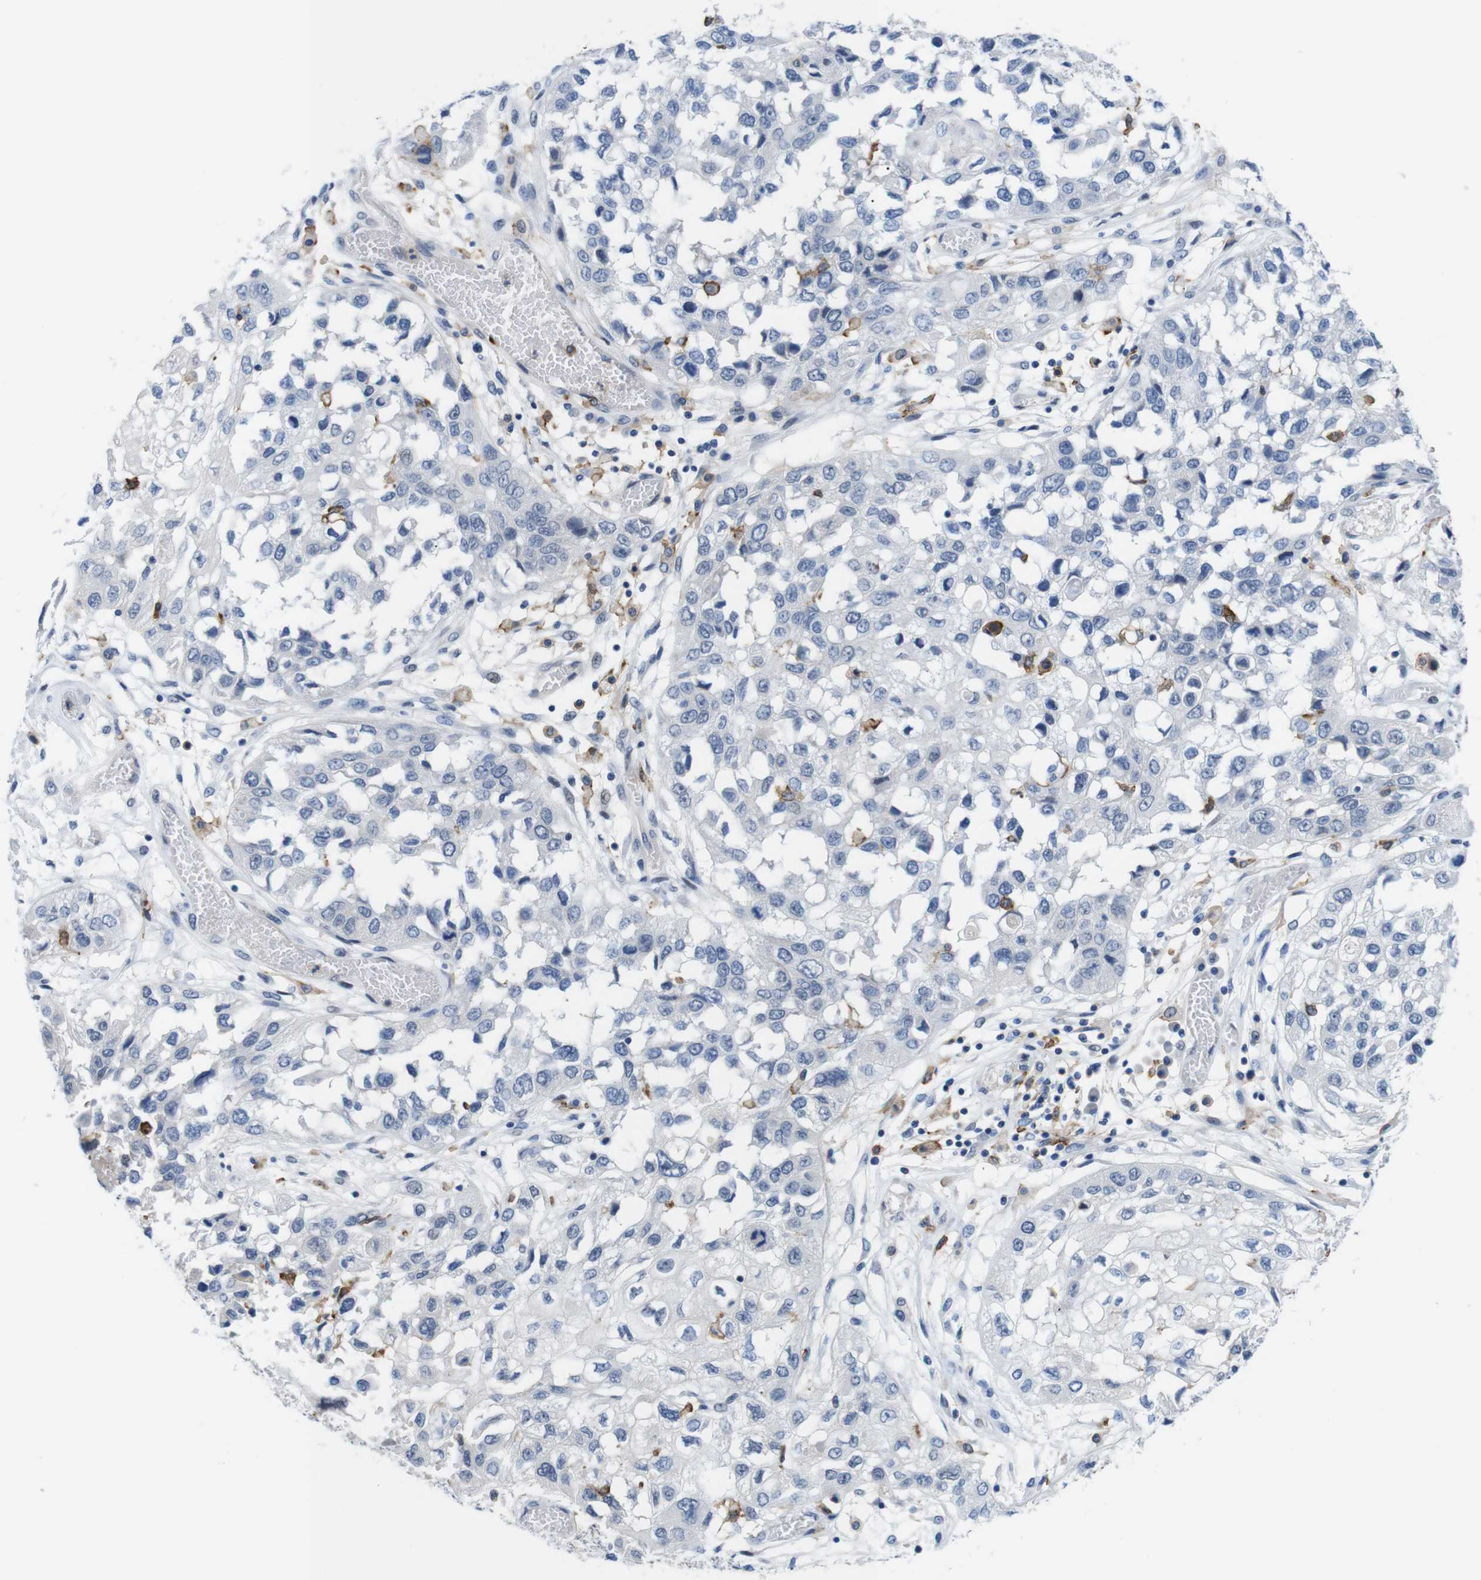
{"staining": {"intensity": "negative", "quantity": "none", "location": "none"}, "tissue": "lung cancer", "cell_type": "Tumor cells", "image_type": "cancer", "snomed": [{"axis": "morphology", "description": "Squamous cell carcinoma, NOS"}, {"axis": "topography", "description": "Lung"}], "caption": "An image of human lung squamous cell carcinoma is negative for staining in tumor cells.", "gene": "CD300C", "patient": {"sex": "male", "age": 71}}